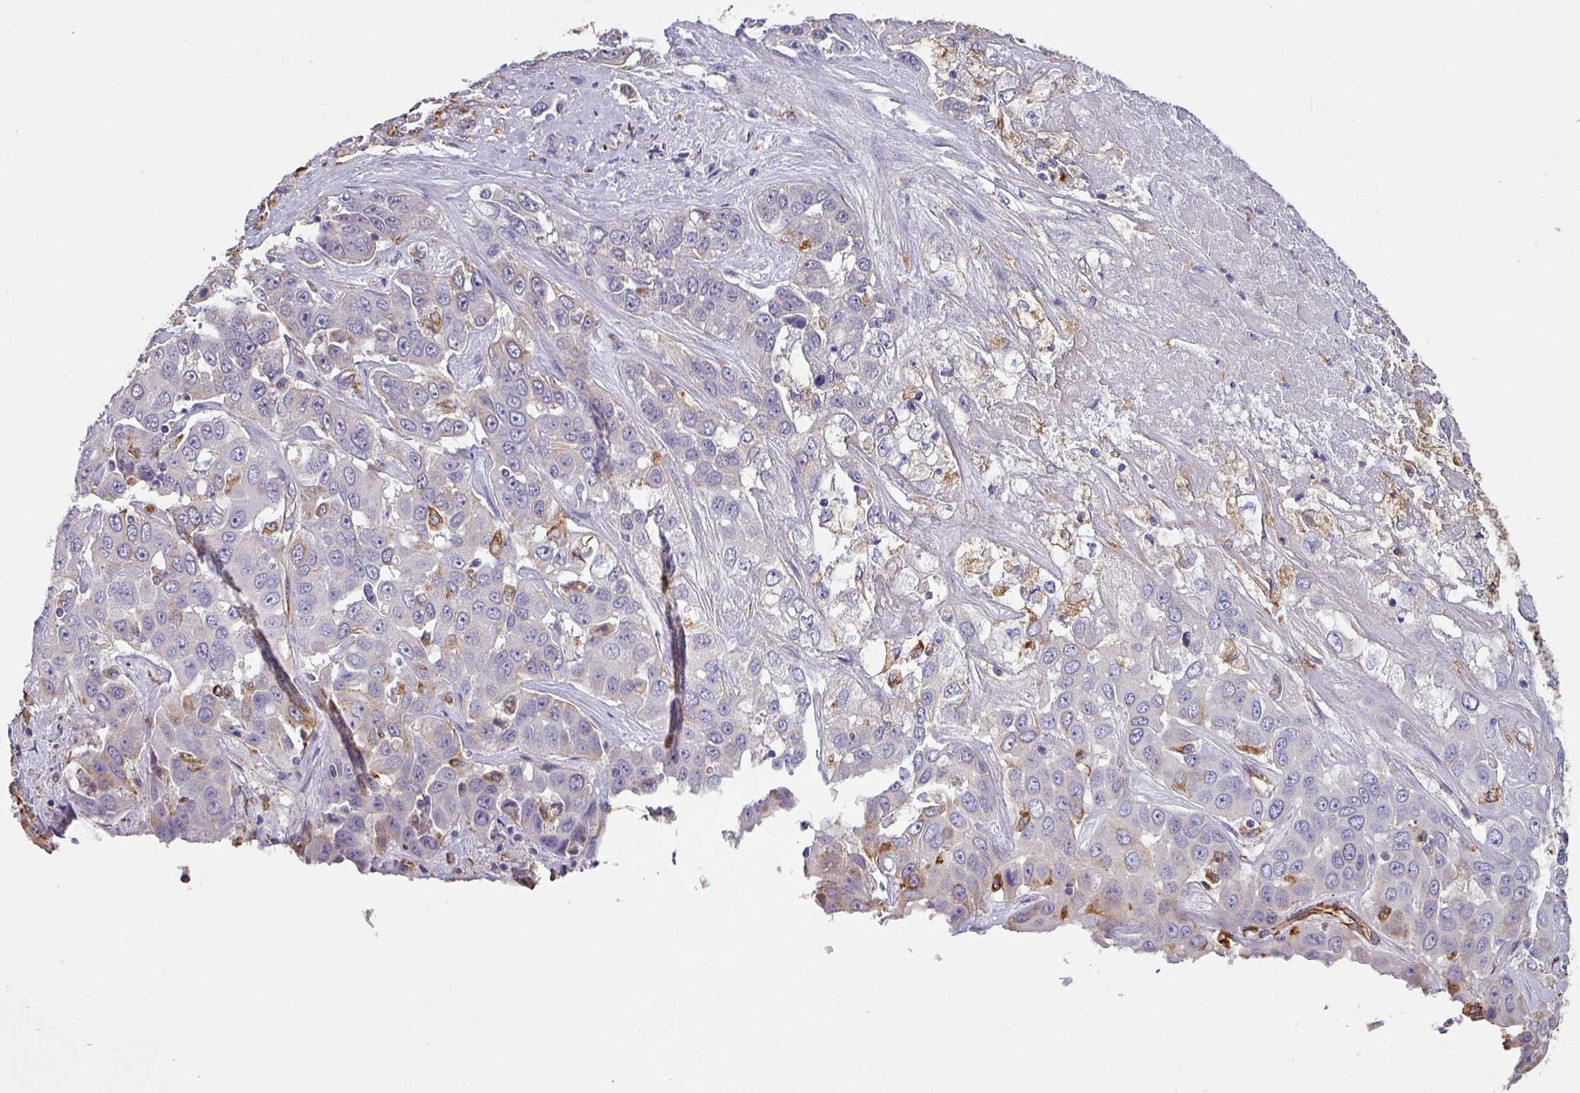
{"staining": {"intensity": "moderate", "quantity": "<25%", "location": "cytoplasmic/membranous"}, "tissue": "liver cancer", "cell_type": "Tumor cells", "image_type": "cancer", "snomed": [{"axis": "morphology", "description": "Cholangiocarcinoma"}, {"axis": "topography", "description": "Liver"}], "caption": "Protein expression analysis of liver cancer (cholangiocarcinoma) reveals moderate cytoplasmic/membranous expression in about <25% of tumor cells. Nuclei are stained in blue.", "gene": "ZNF280C", "patient": {"sex": "female", "age": 52}}